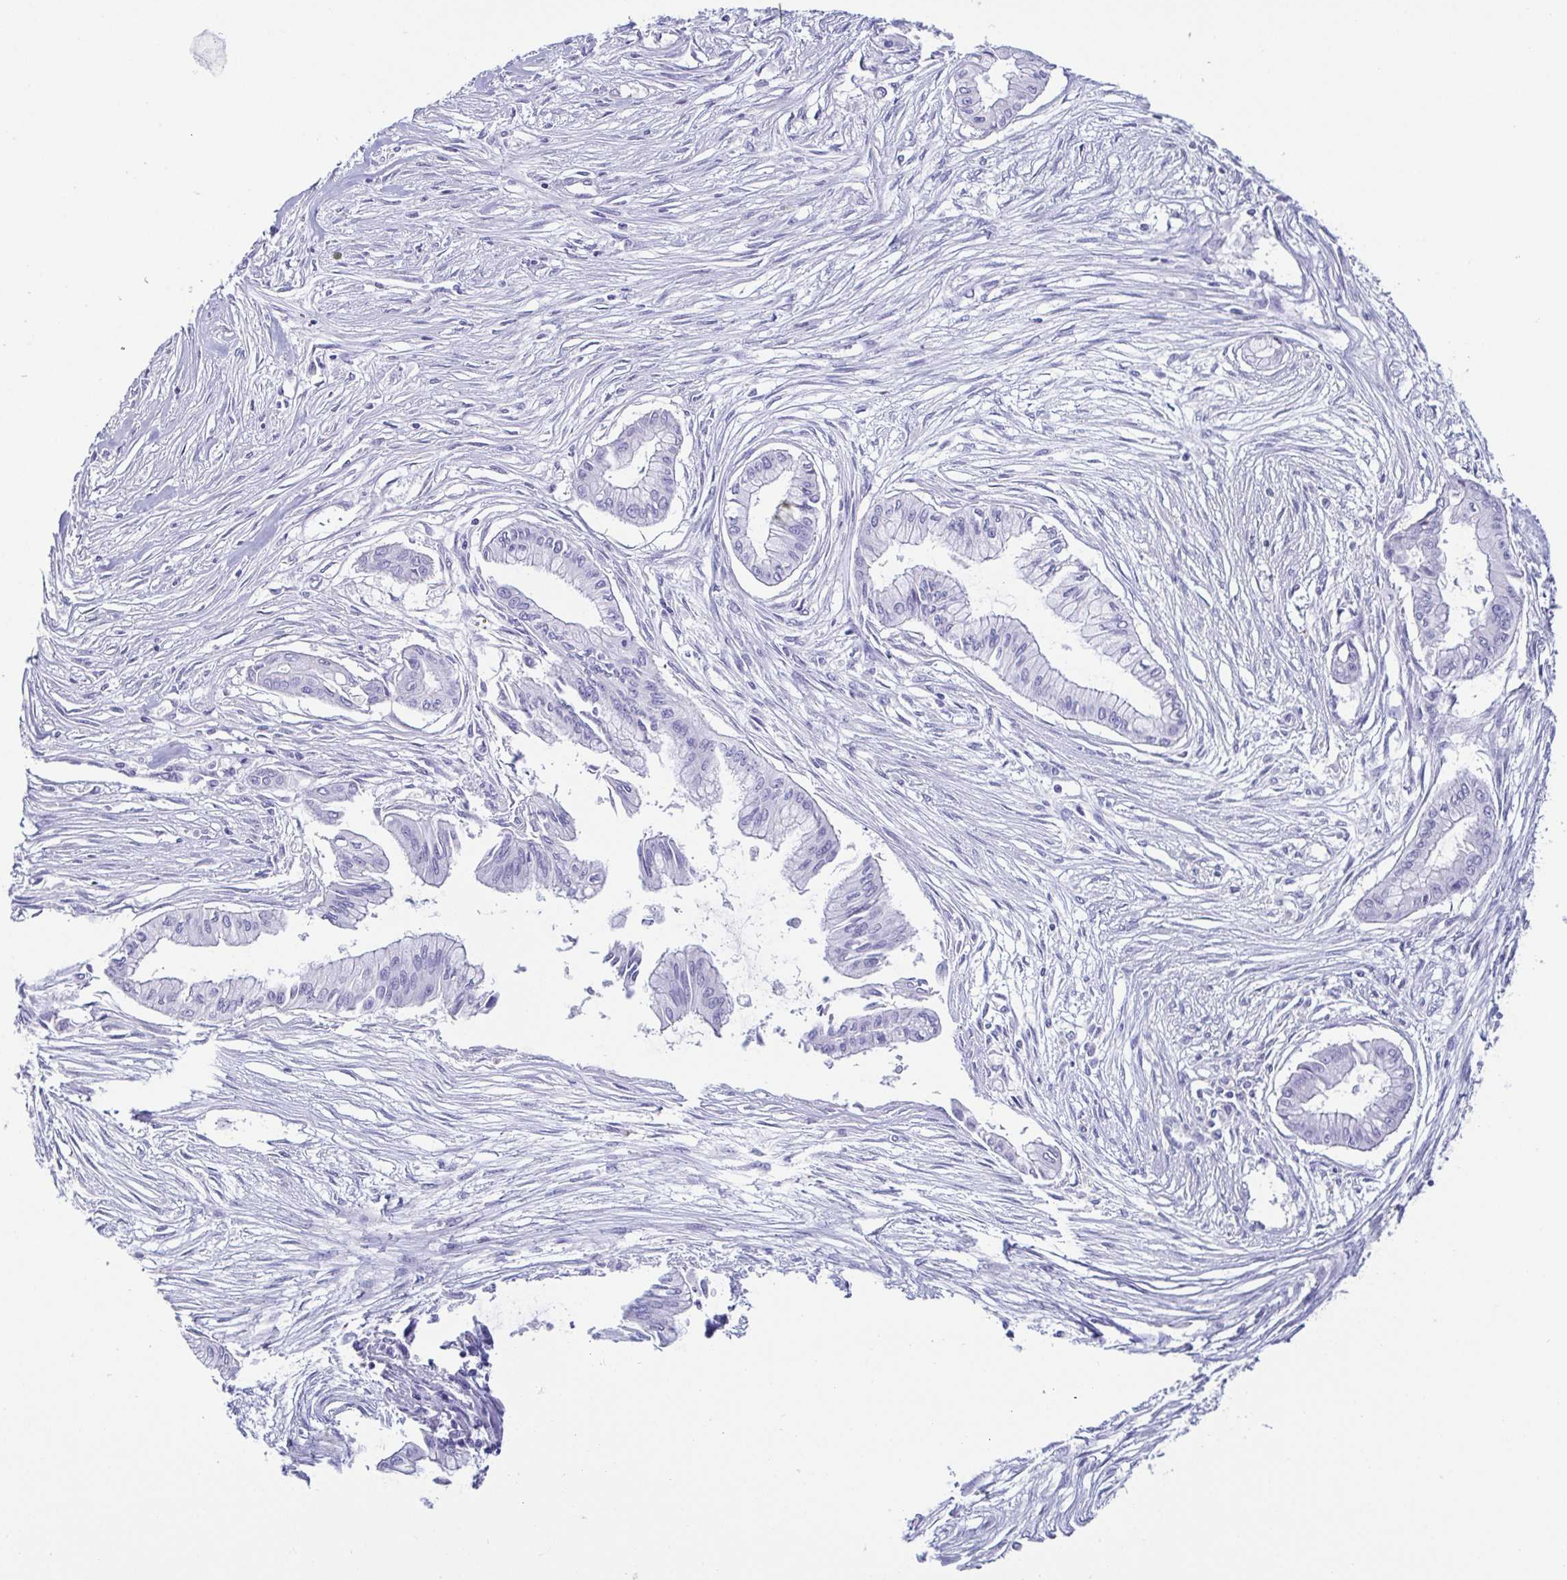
{"staining": {"intensity": "negative", "quantity": "none", "location": "none"}, "tissue": "pancreatic cancer", "cell_type": "Tumor cells", "image_type": "cancer", "snomed": [{"axis": "morphology", "description": "Adenocarcinoma, NOS"}, {"axis": "topography", "description": "Pancreas"}], "caption": "This is an immunohistochemistry image of human pancreatic cancer. There is no staining in tumor cells.", "gene": "CD164L2", "patient": {"sex": "female", "age": 68}}